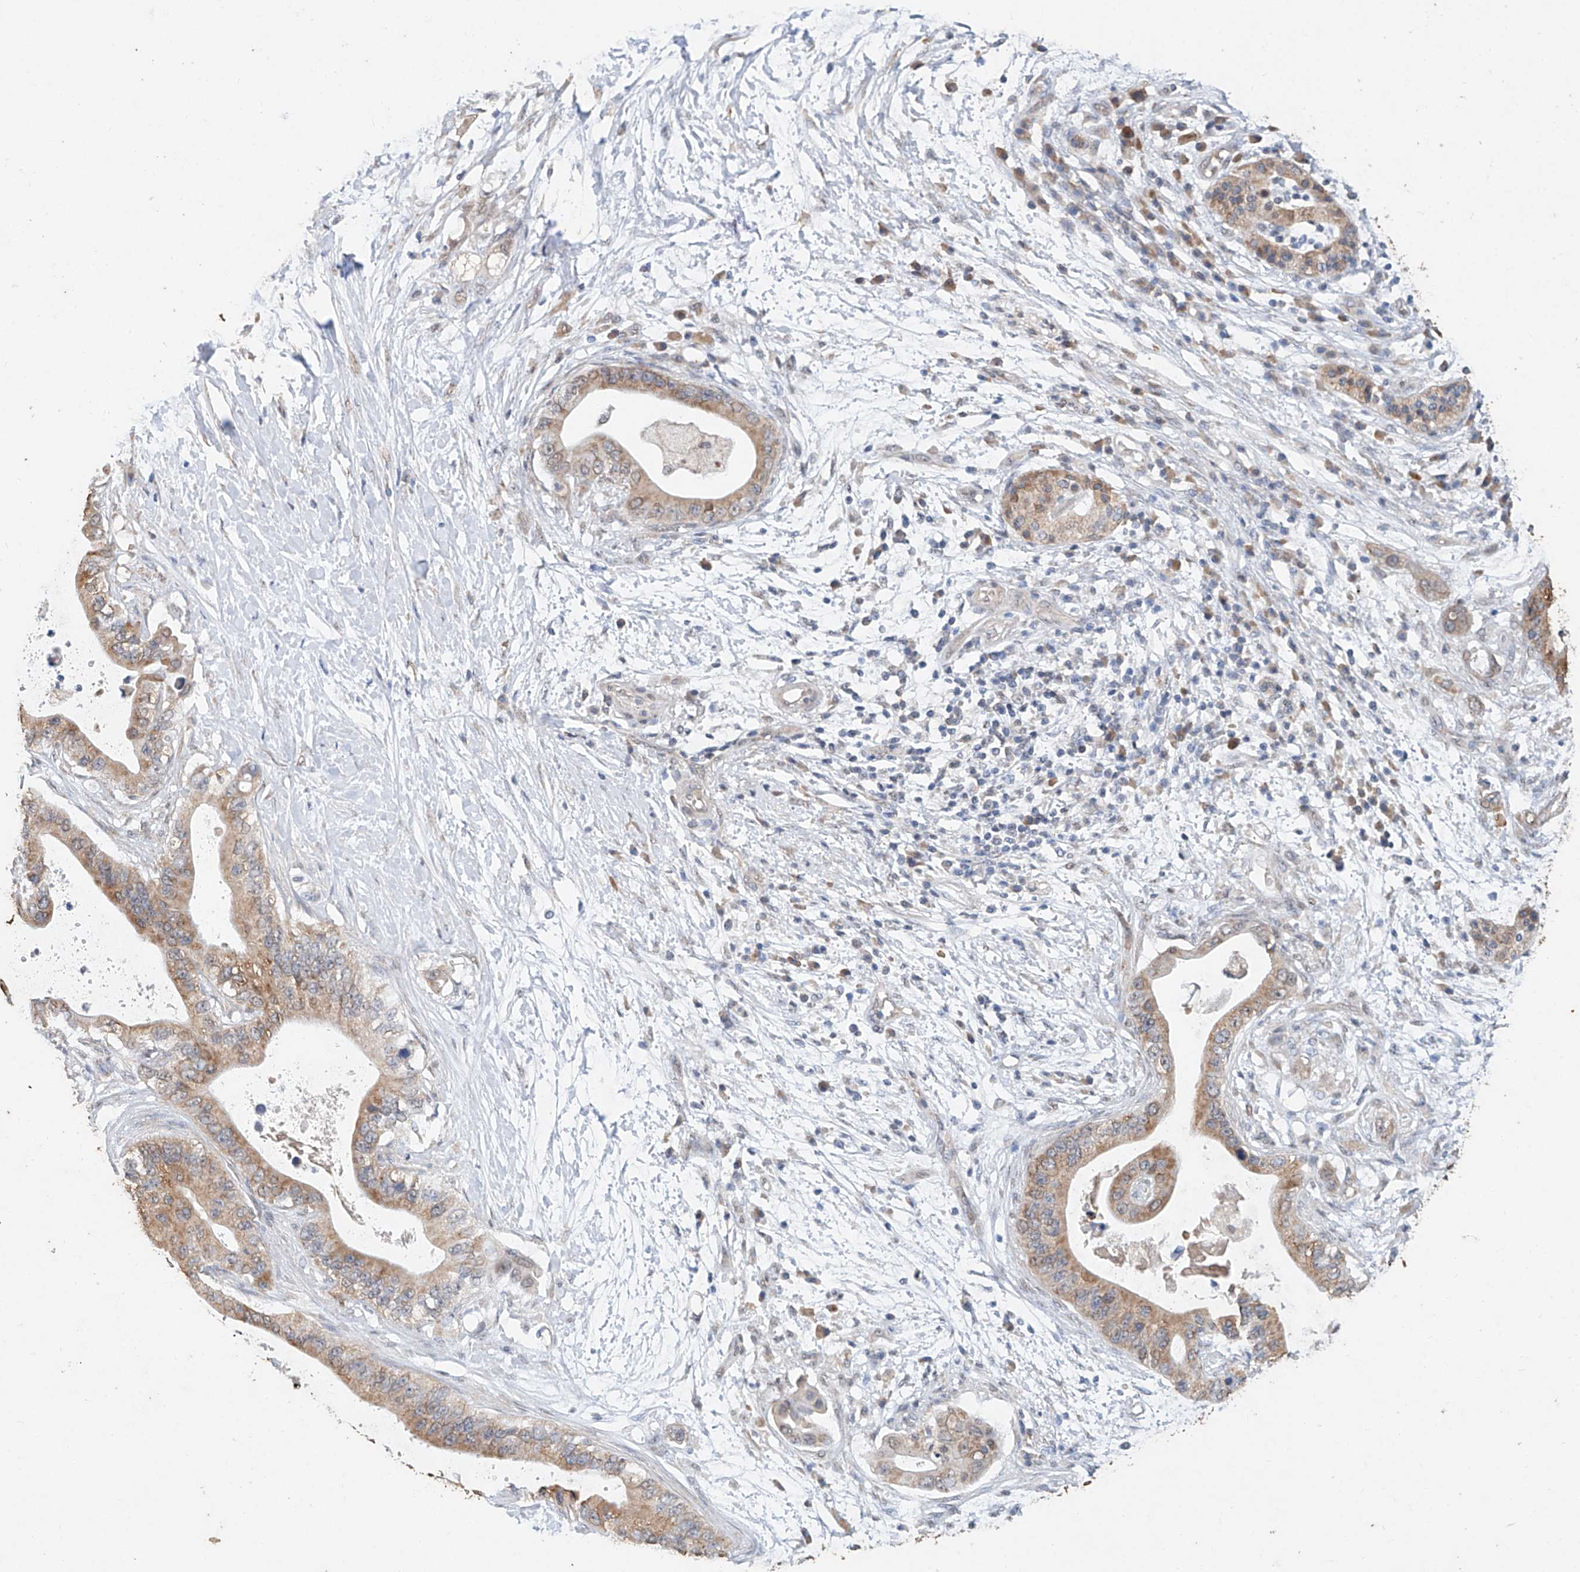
{"staining": {"intensity": "weak", "quantity": ">75%", "location": "cytoplasmic/membranous"}, "tissue": "pancreatic cancer", "cell_type": "Tumor cells", "image_type": "cancer", "snomed": [{"axis": "morphology", "description": "Adenocarcinoma, NOS"}, {"axis": "topography", "description": "Pancreas"}], "caption": "Immunohistochemistry of human pancreatic cancer demonstrates low levels of weak cytoplasmic/membranous positivity in approximately >75% of tumor cells.", "gene": "CERS4", "patient": {"sex": "male", "age": 77}}